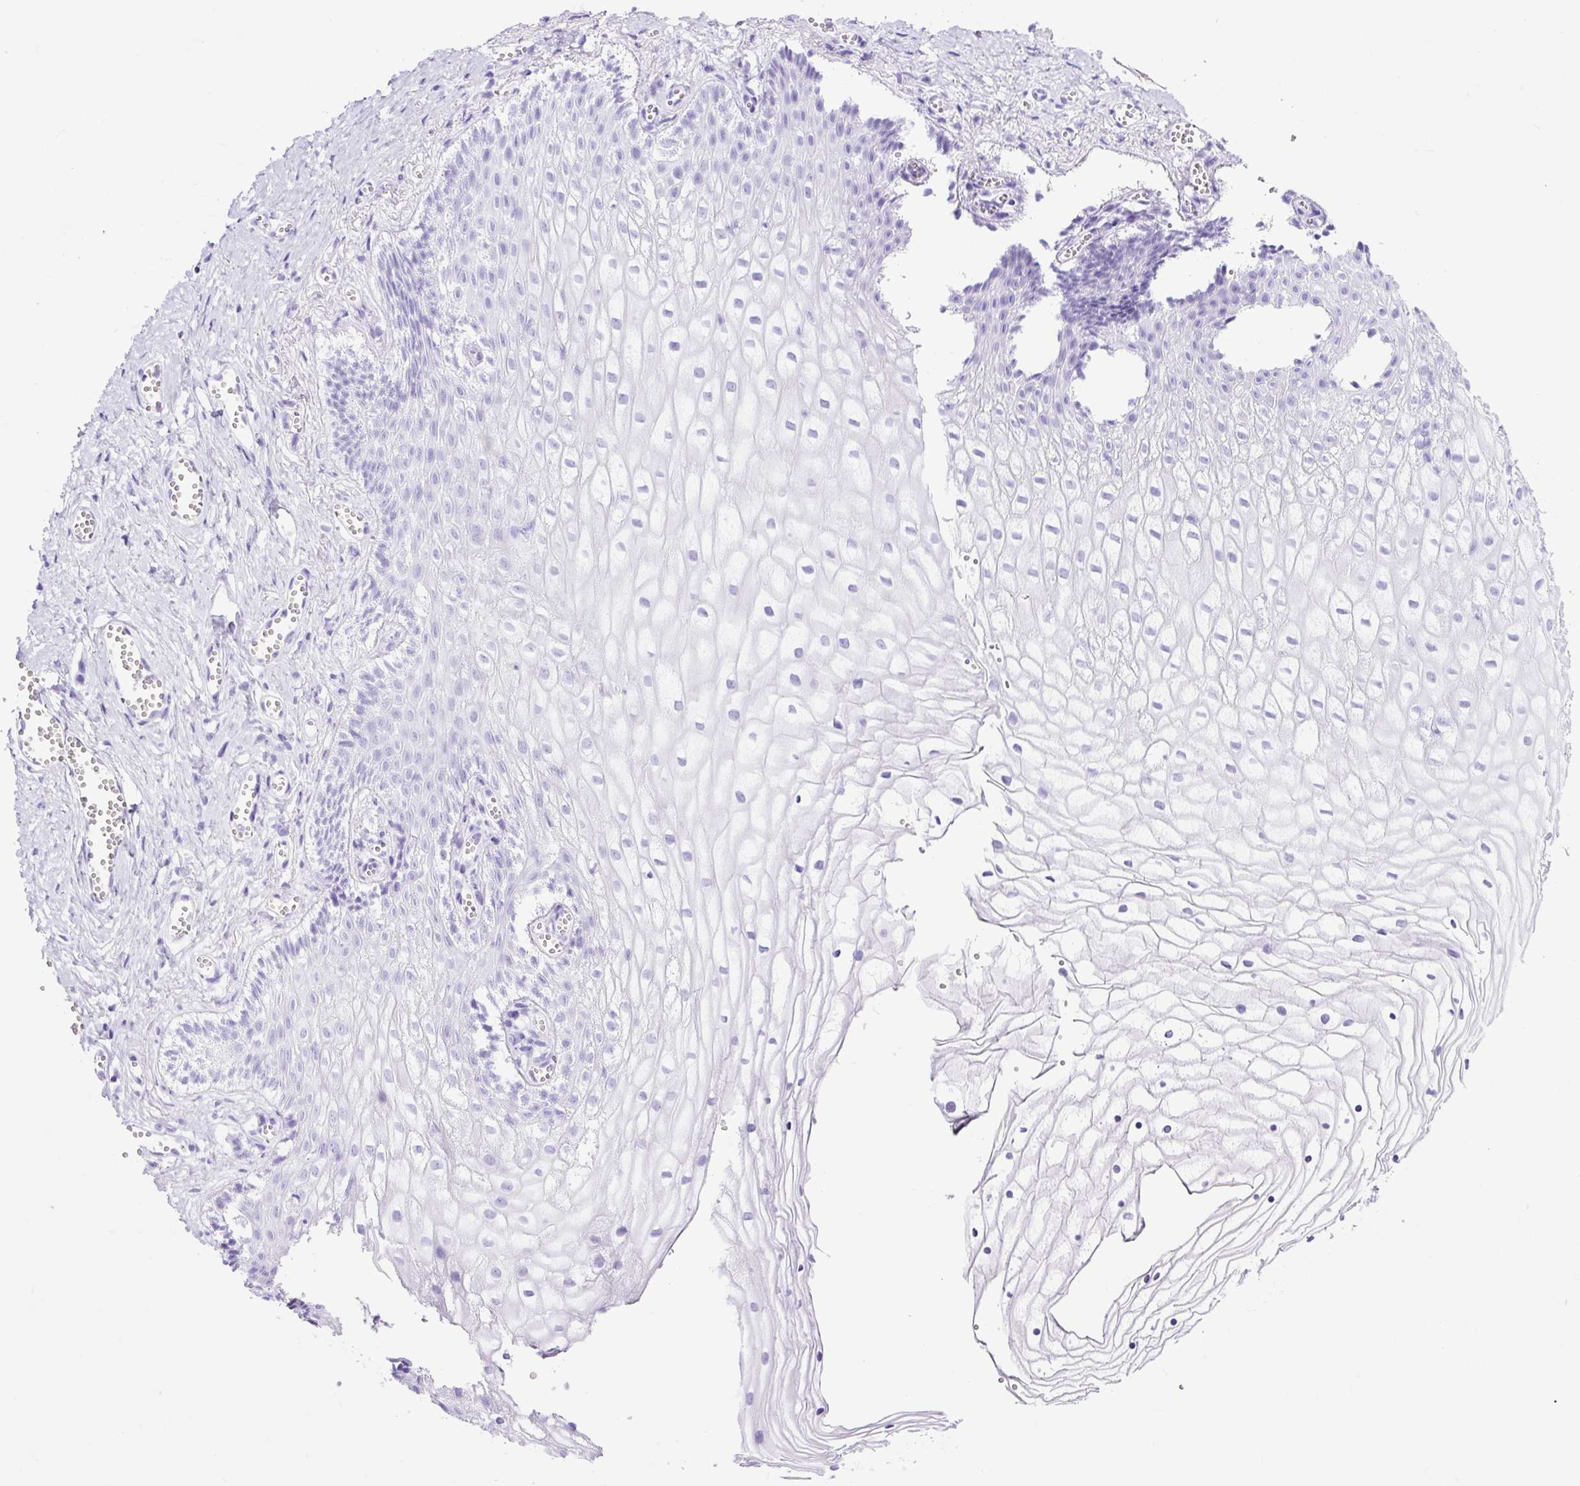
{"staining": {"intensity": "negative", "quantity": "none", "location": "none"}, "tissue": "vagina", "cell_type": "Squamous epithelial cells", "image_type": "normal", "snomed": [{"axis": "morphology", "description": "Normal tissue, NOS"}, {"axis": "topography", "description": "Vagina"}], "caption": "The immunohistochemistry image has no significant positivity in squamous epithelial cells of vagina. (DAB immunohistochemistry with hematoxylin counter stain).", "gene": "CEL", "patient": {"sex": "female", "age": 56}}